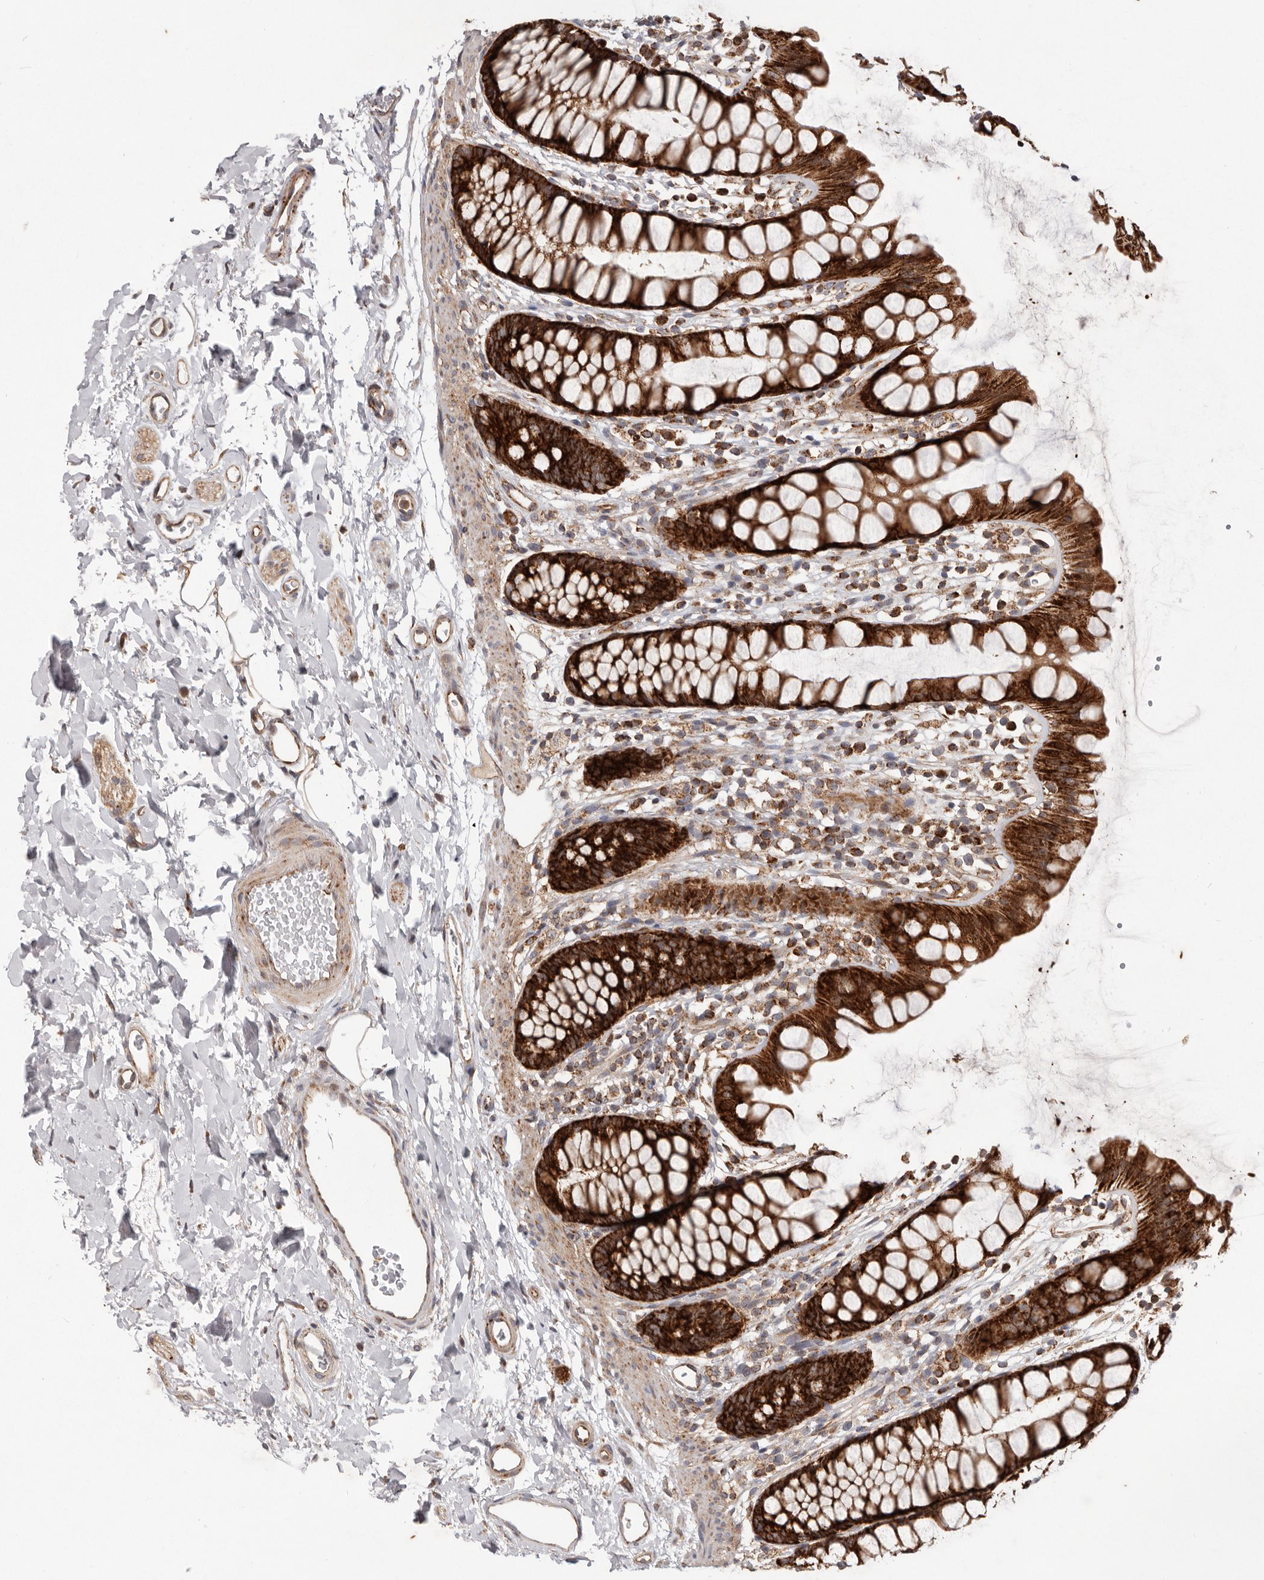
{"staining": {"intensity": "strong", "quantity": ">75%", "location": "cytoplasmic/membranous"}, "tissue": "rectum", "cell_type": "Glandular cells", "image_type": "normal", "snomed": [{"axis": "morphology", "description": "Normal tissue, NOS"}, {"axis": "topography", "description": "Rectum"}], "caption": "Protein analysis of benign rectum demonstrates strong cytoplasmic/membranous expression in about >75% of glandular cells.", "gene": "MRPS10", "patient": {"sex": "female", "age": 65}}